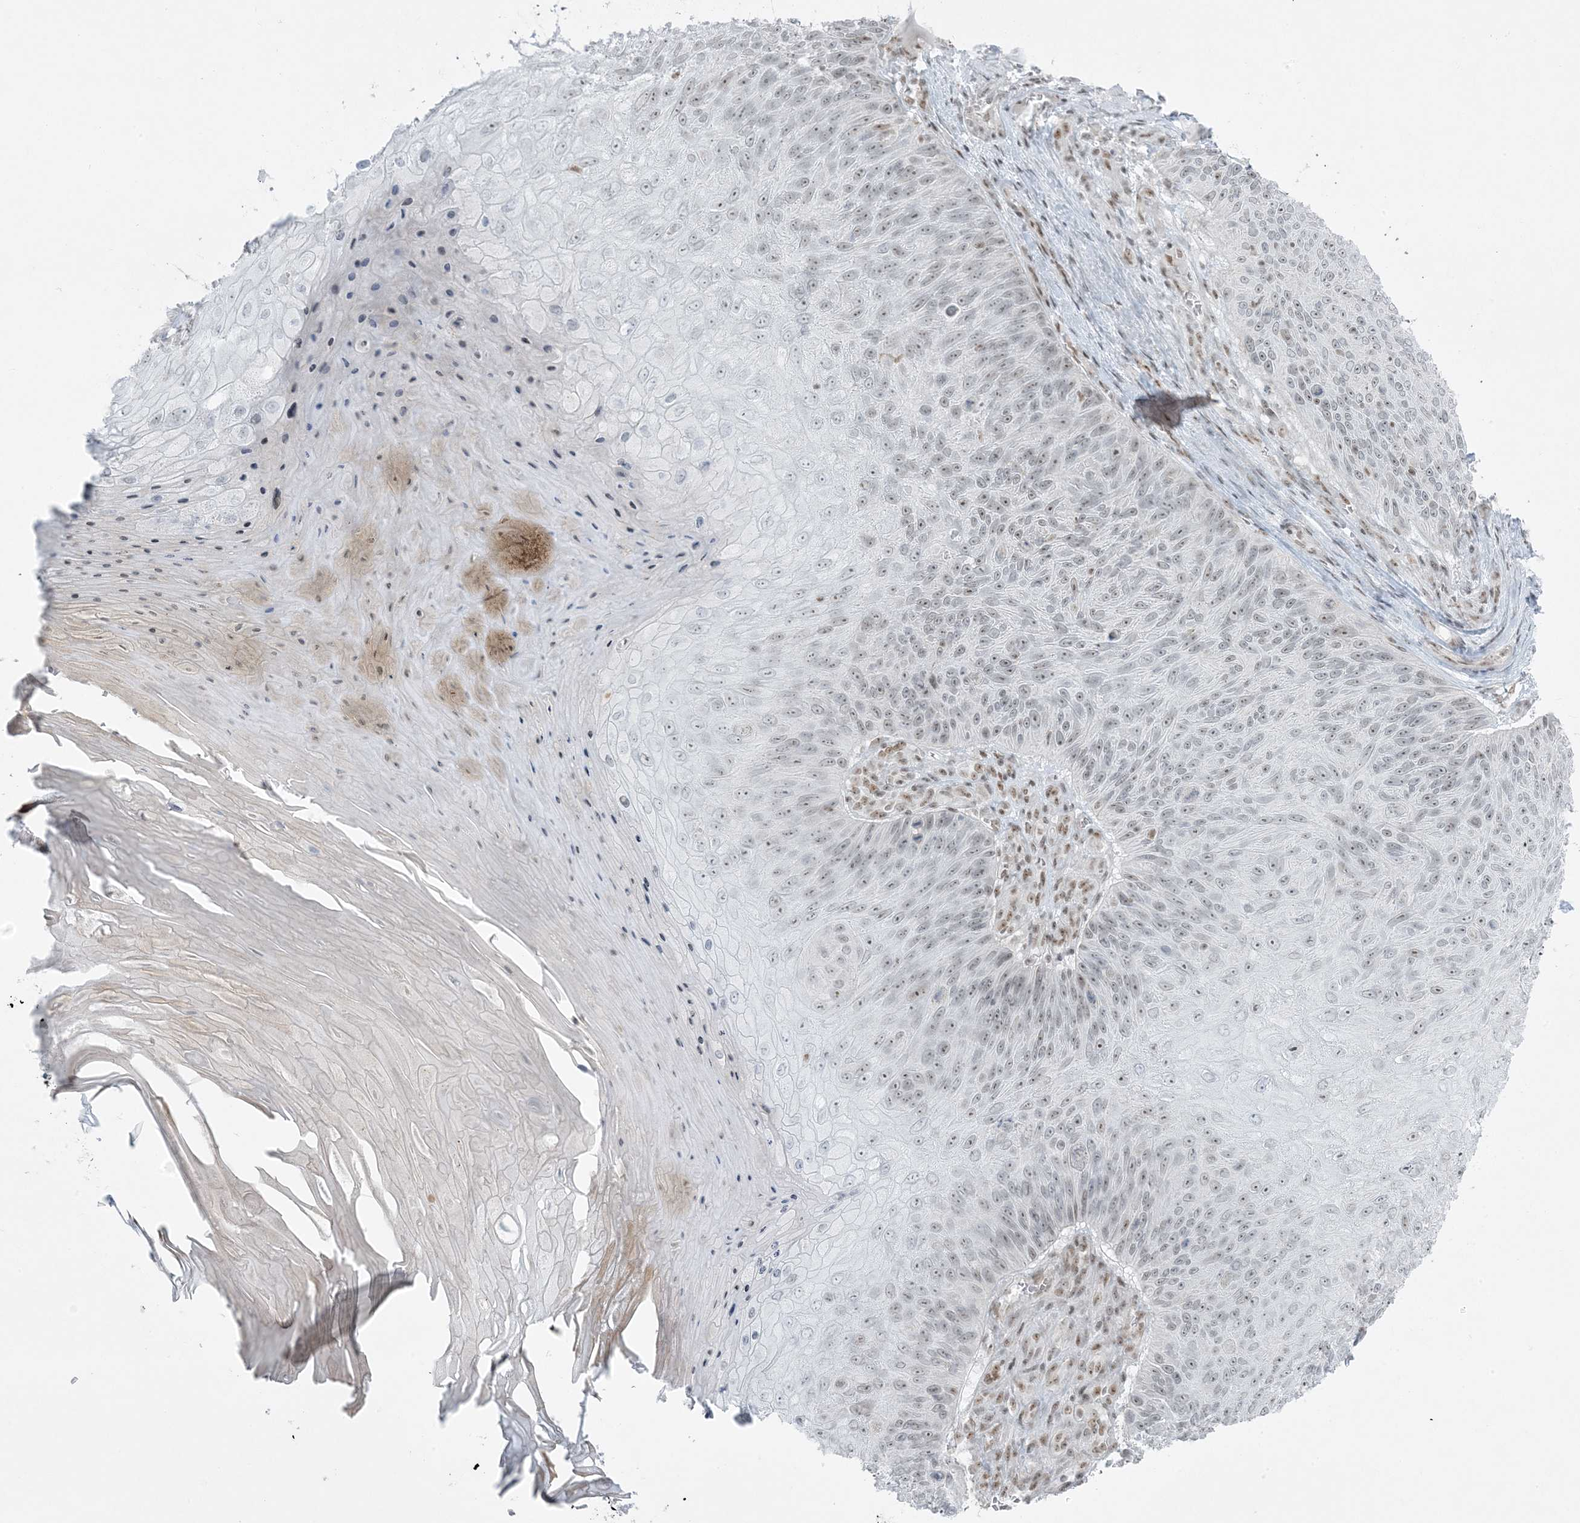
{"staining": {"intensity": "weak", "quantity": "<25%", "location": "nuclear"}, "tissue": "skin cancer", "cell_type": "Tumor cells", "image_type": "cancer", "snomed": [{"axis": "morphology", "description": "Squamous cell carcinoma, NOS"}, {"axis": "topography", "description": "Skin"}], "caption": "Immunohistochemistry (IHC) micrograph of skin squamous cell carcinoma stained for a protein (brown), which reveals no expression in tumor cells.", "gene": "ZNF787", "patient": {"sex": "female", "age": 88}}